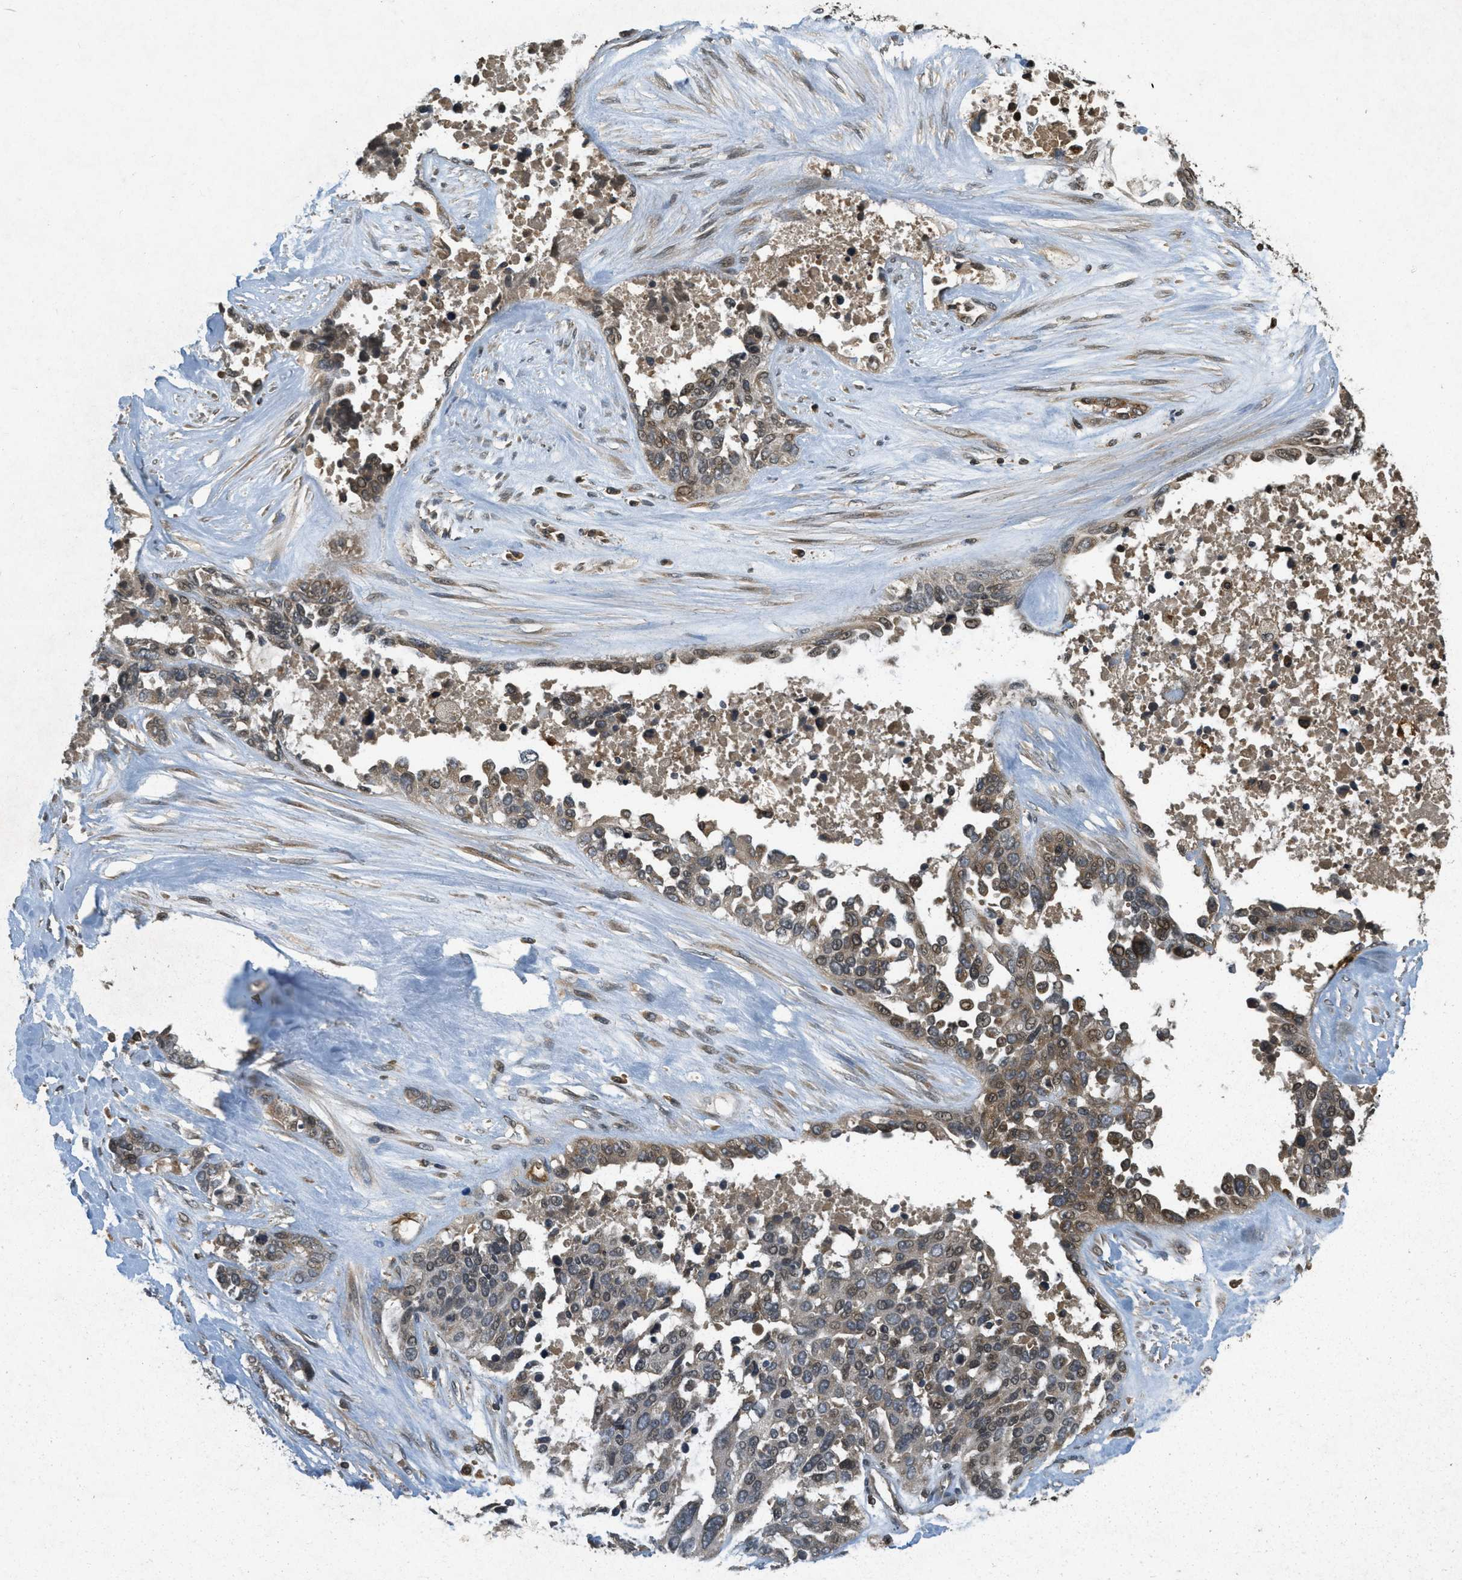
{"staining": {"intensity": "moderate", "quantity": ">75%", "location": "cytoplasmic/membranous,nuclear"}, "tissue": "ovarian cancer", "cell_type": "Tumor cells", "image_type": "cancer", "snomed": [{"axis": "morphology", "description": "Cystadenocarcinoma, serous, NOS"}, {"axis": "topography", "description": "Ovary"}], "caption": "Ovarian cancer tissue reveals moderate cytoplasmic/membranous and nuclear staining in about >75% of tumor cells", "gene": "ATG7", "patient": {"sex": "female", "age": 44}}